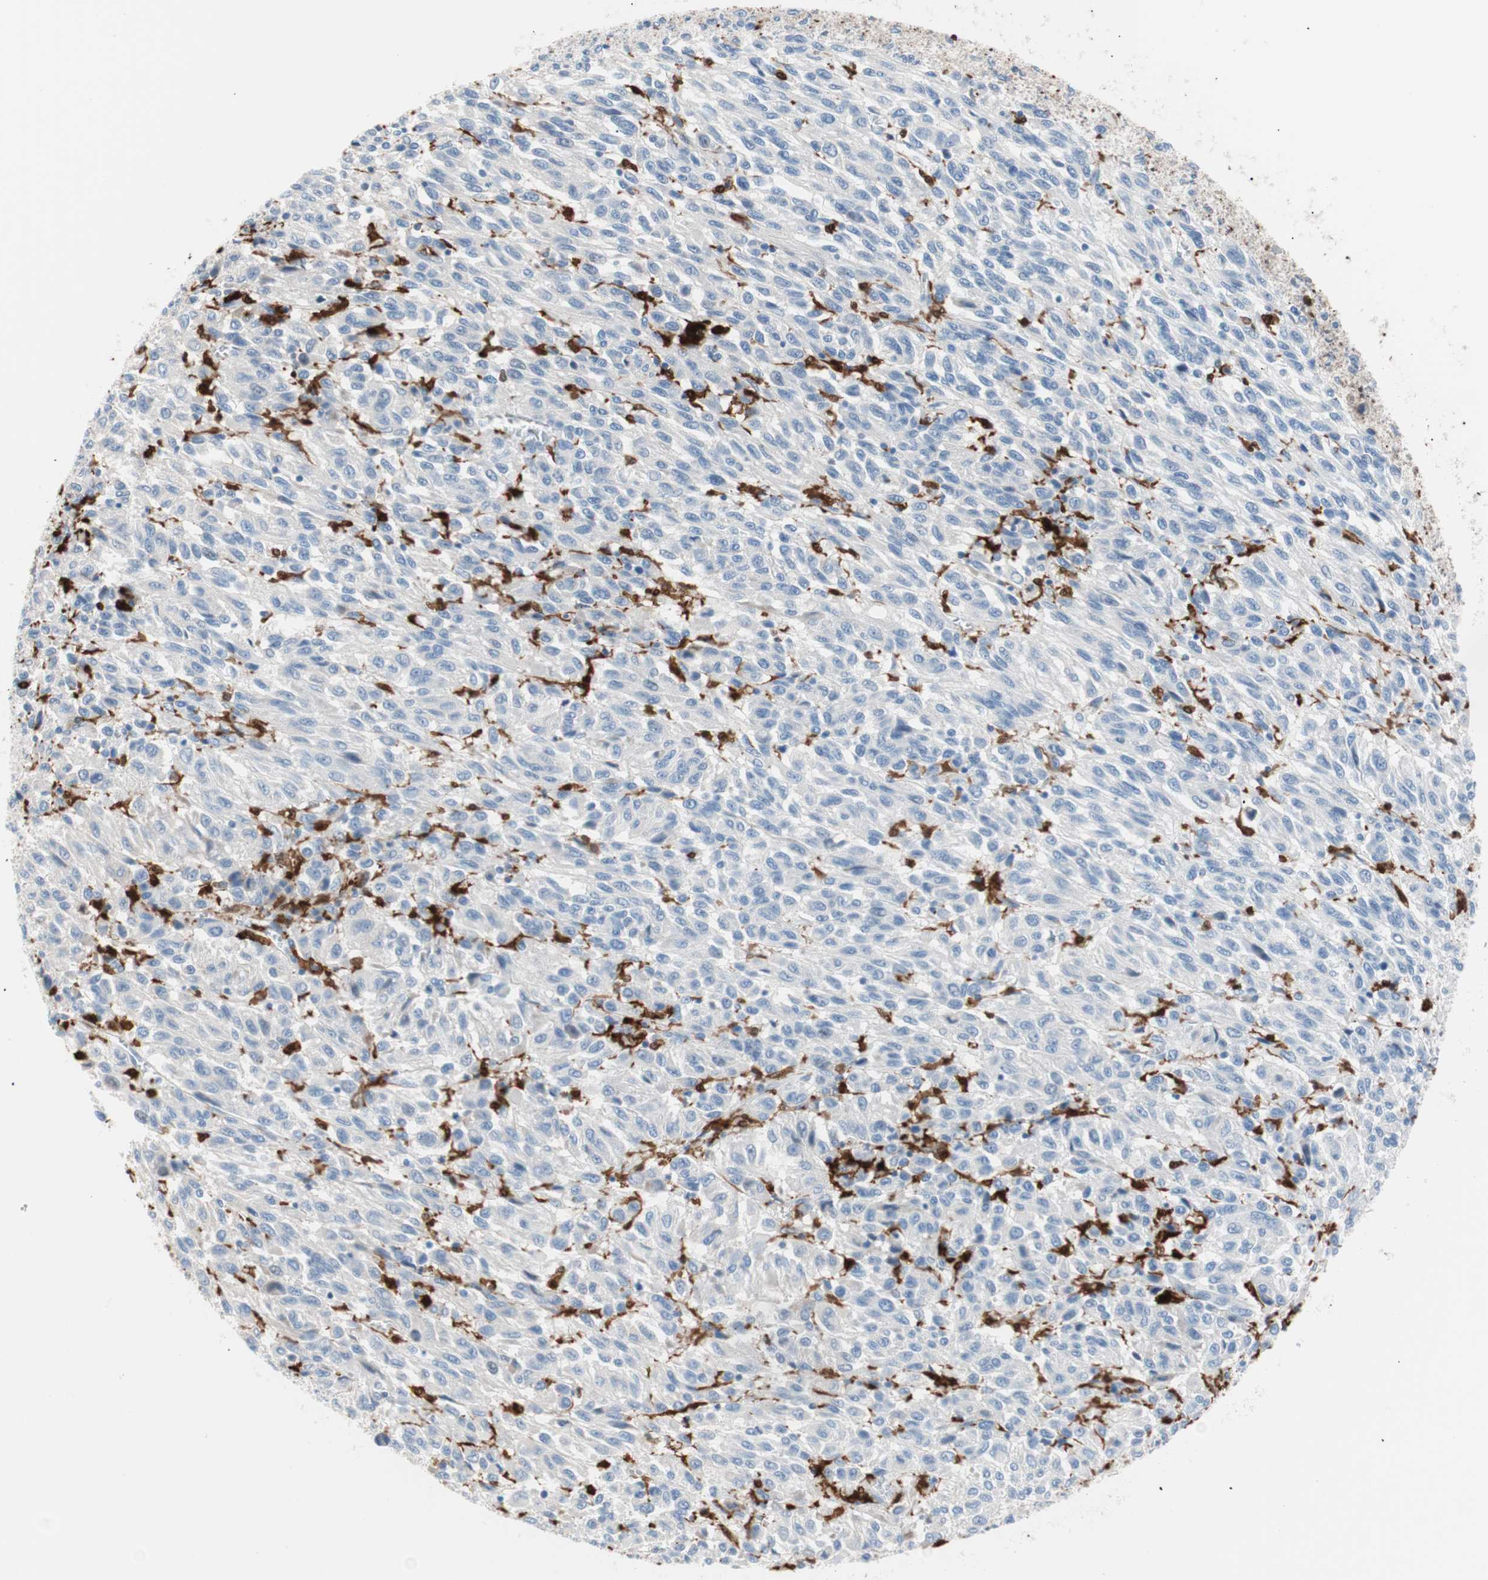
{"staining": {"intensity": "negative", "quantity": "none", "location": "none"}, "tissue": "melanoma", "cell_type": "Tumor cells", "image_type": "cancer", "snomed": [{"axis": "morphology", "description": "Malignant melanoma, Metastatic site"}, {"axis": "topography", "description": "Lung"}], "caption": "Tumor cells are negative for brown protein staining in malignant melanoma (metastatic site).", "gene": "IL18", "patient": {"sex": "male", "age": 64}}